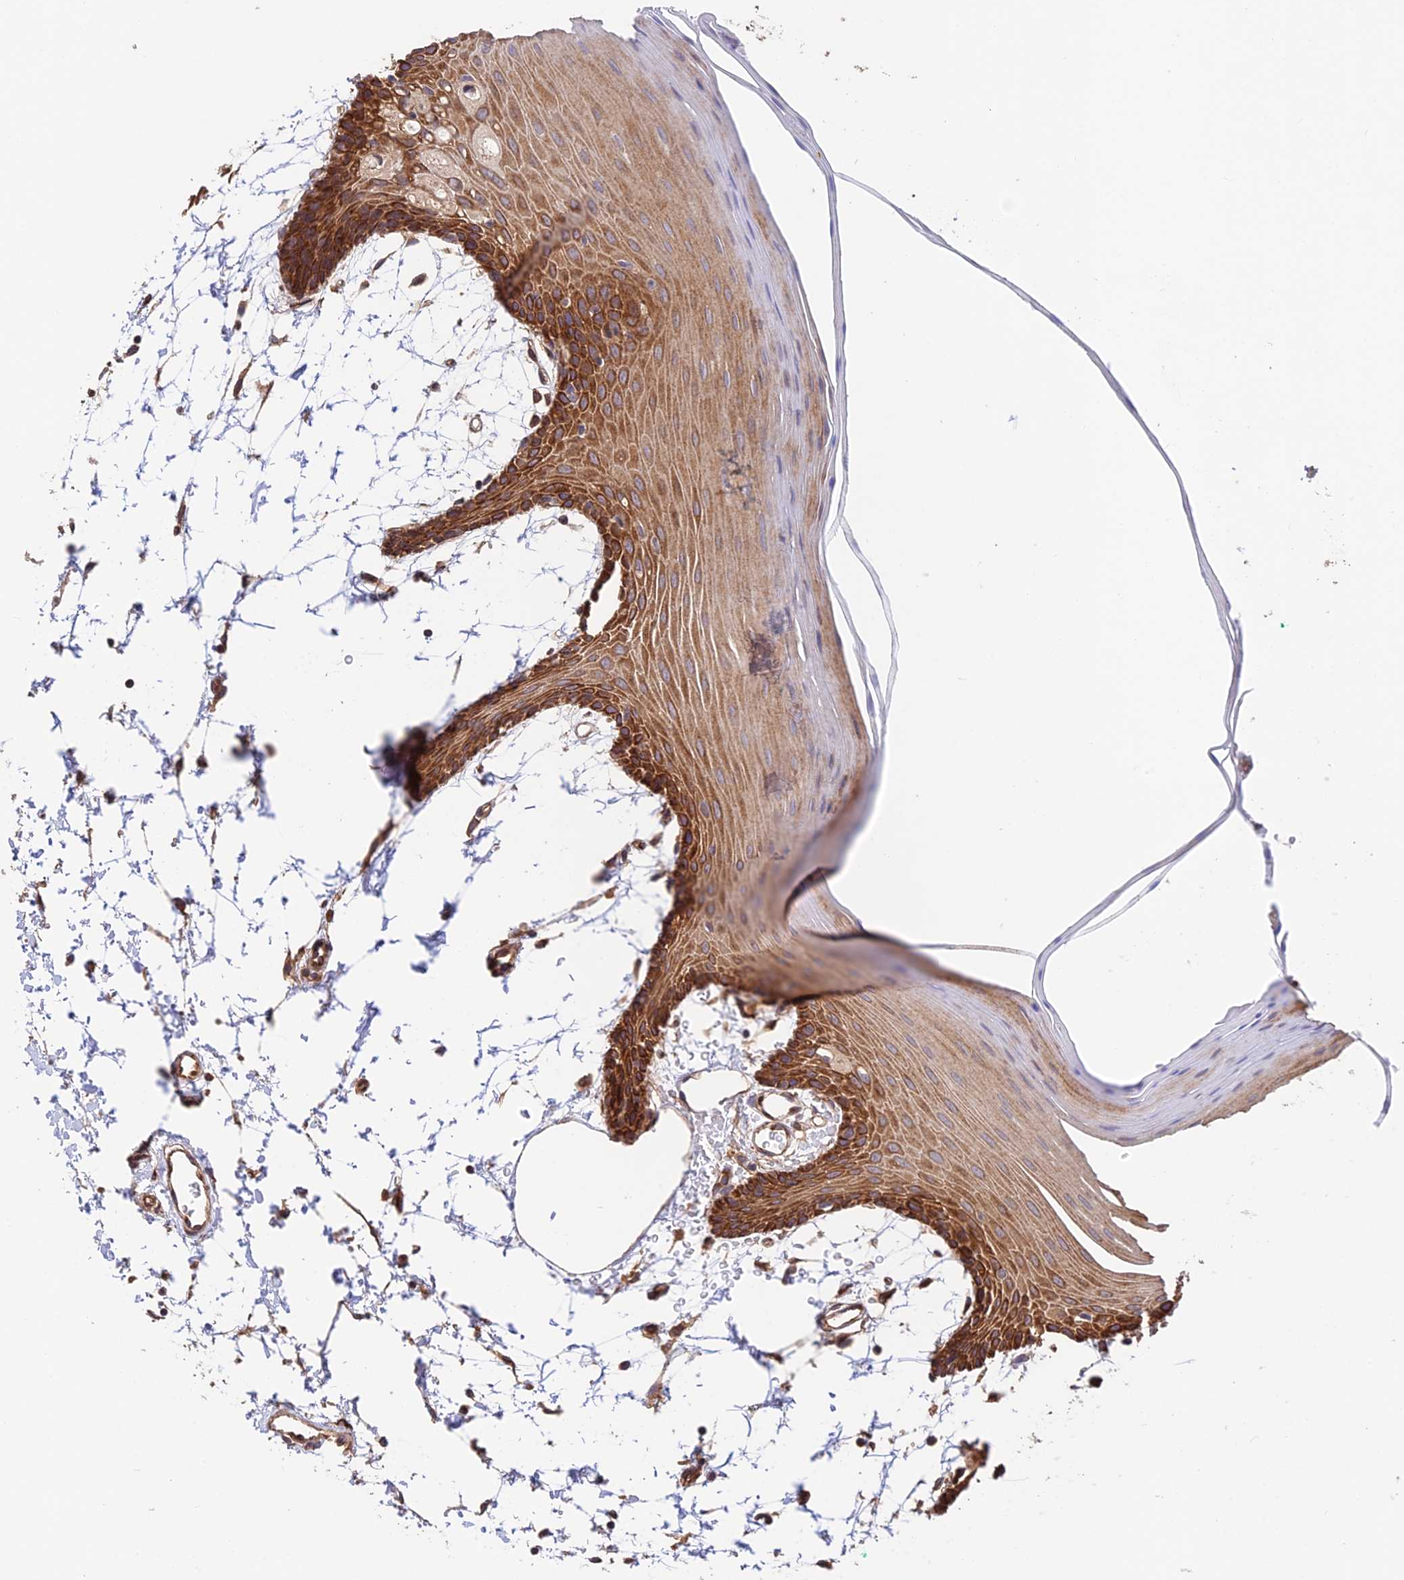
{"staining": {"intensity": "strong", "quantity": ">75%", "location": "cytoplasmic/membranous"}, "tissue": "oral mucosa", "cell_type": "Squamous epithelial cells", "image_type": "normal", "snomed": [{"axis": "morphology", "description": "Normal tissue, NOS"}, {"axis": "topography", "description": "Skeletal muscle"}, {"axis": "topography", "description": "Oral tissue"}, {"axis": "topography", "description": "Salivary gland"}, {"axis": "topography", "description": "Peripheral nerve tissue"}], "caption": "Oral mucosa stained with immunohistochemistry (IHC) demonstrates strong cytoplasmic/membranous positivity in about >75% of squamous epithelial cells. (DAB IHC with brightfield microscopy, high magnification).", "gene": "EMC3", "patient": {"sex": "male", "age": 54}}